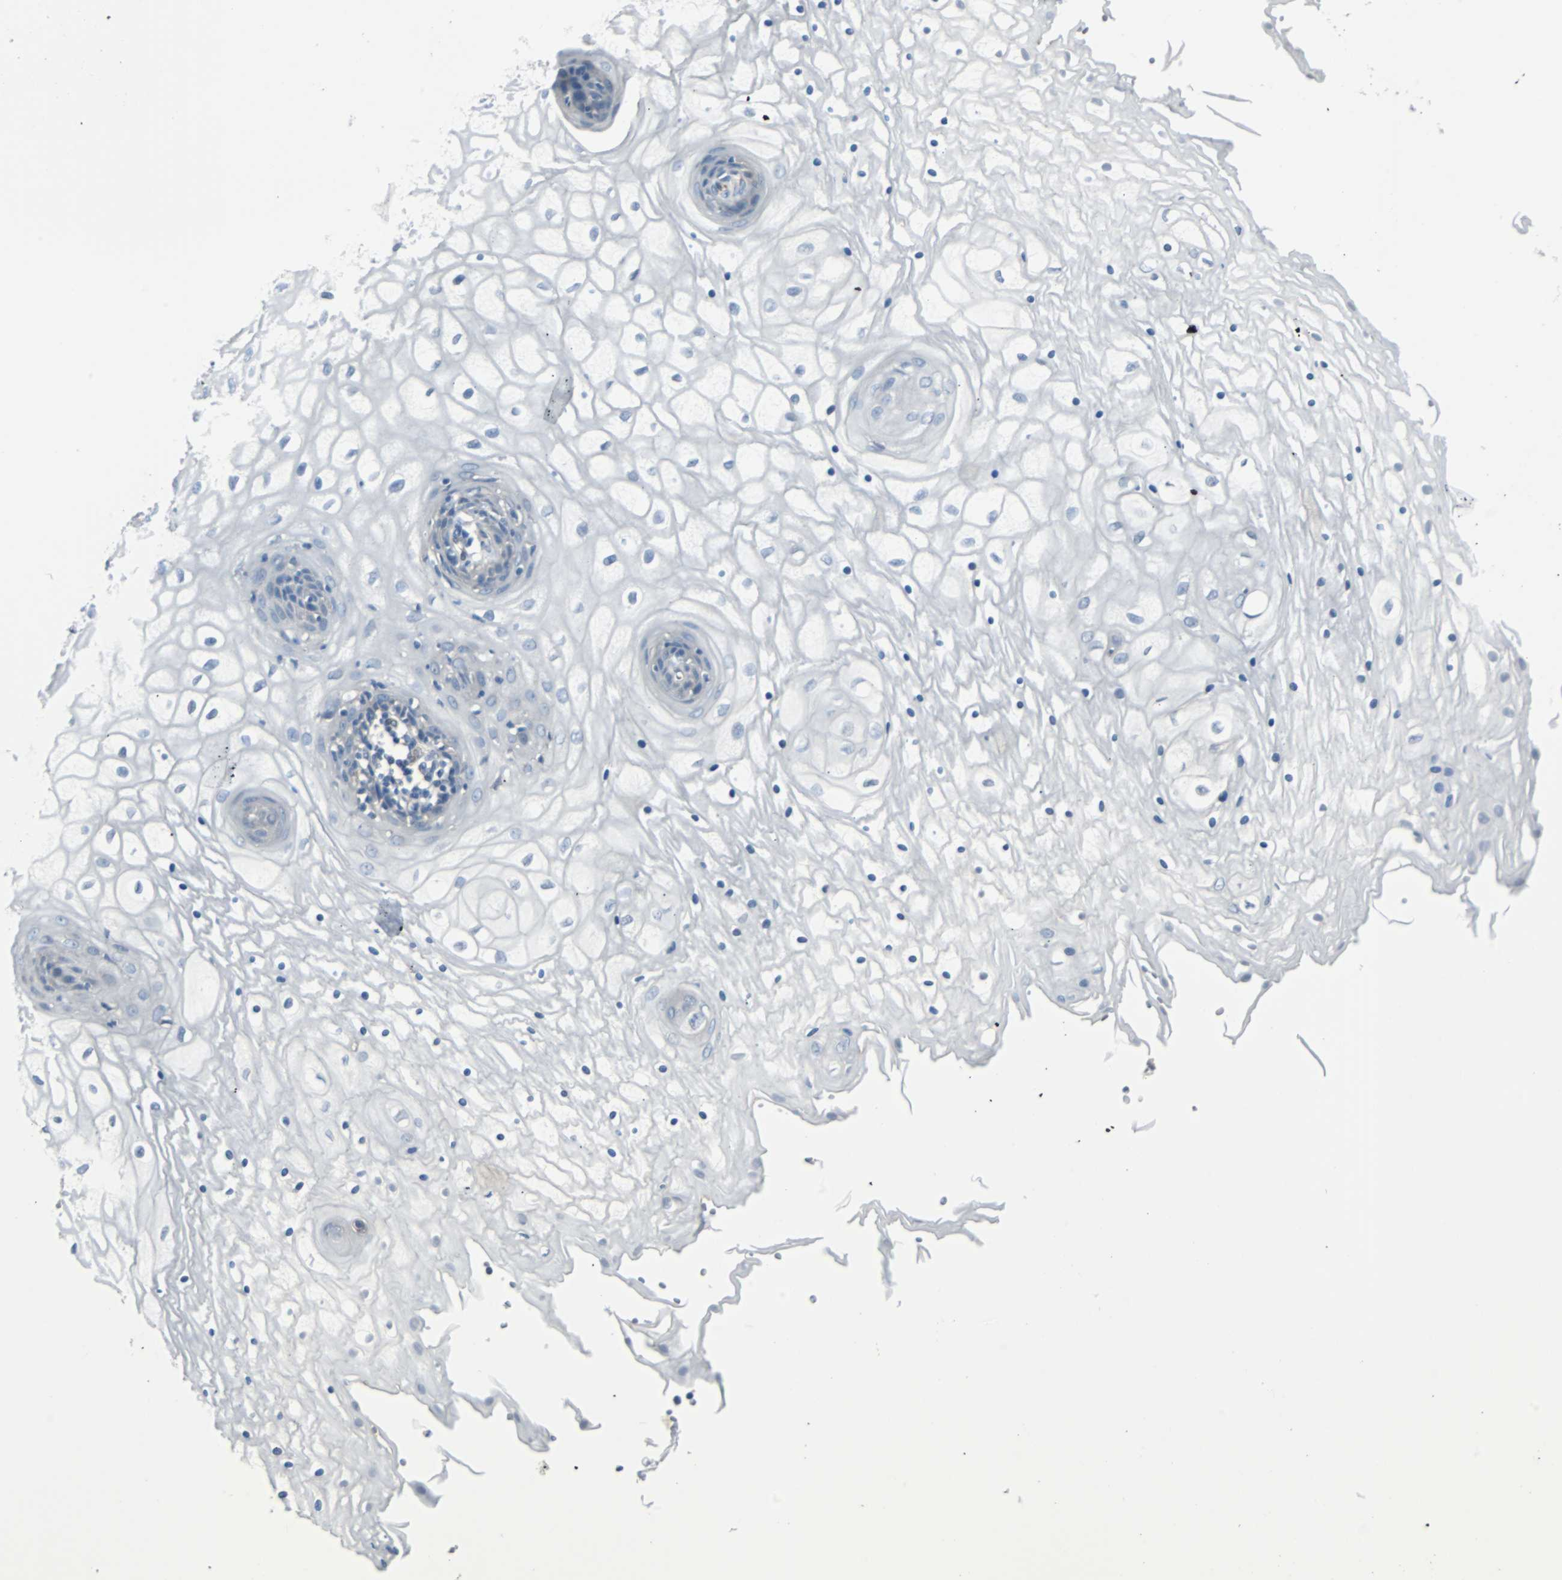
{"staining": {"intensity": "negative", "quantity": "none", "location": "none"}, "tissue": "vagina", "cell_type": "Squamous epithelial cells", "image_type": "normal", "snomed": [{"axis": "morphology", "description": "Normal tissue, NOS"}, {"axis": "topography", "description": "Vagina"}], "caption": "This photomicrograph is of unremarkable vagina stained with immunohistochemistry to label a protein in brown with the nuclei are counter-stained blue. There is no expression in squamous epithelial cells.", "gene": "SWAP70", "patient": {"sex": "female", "age": 34}}